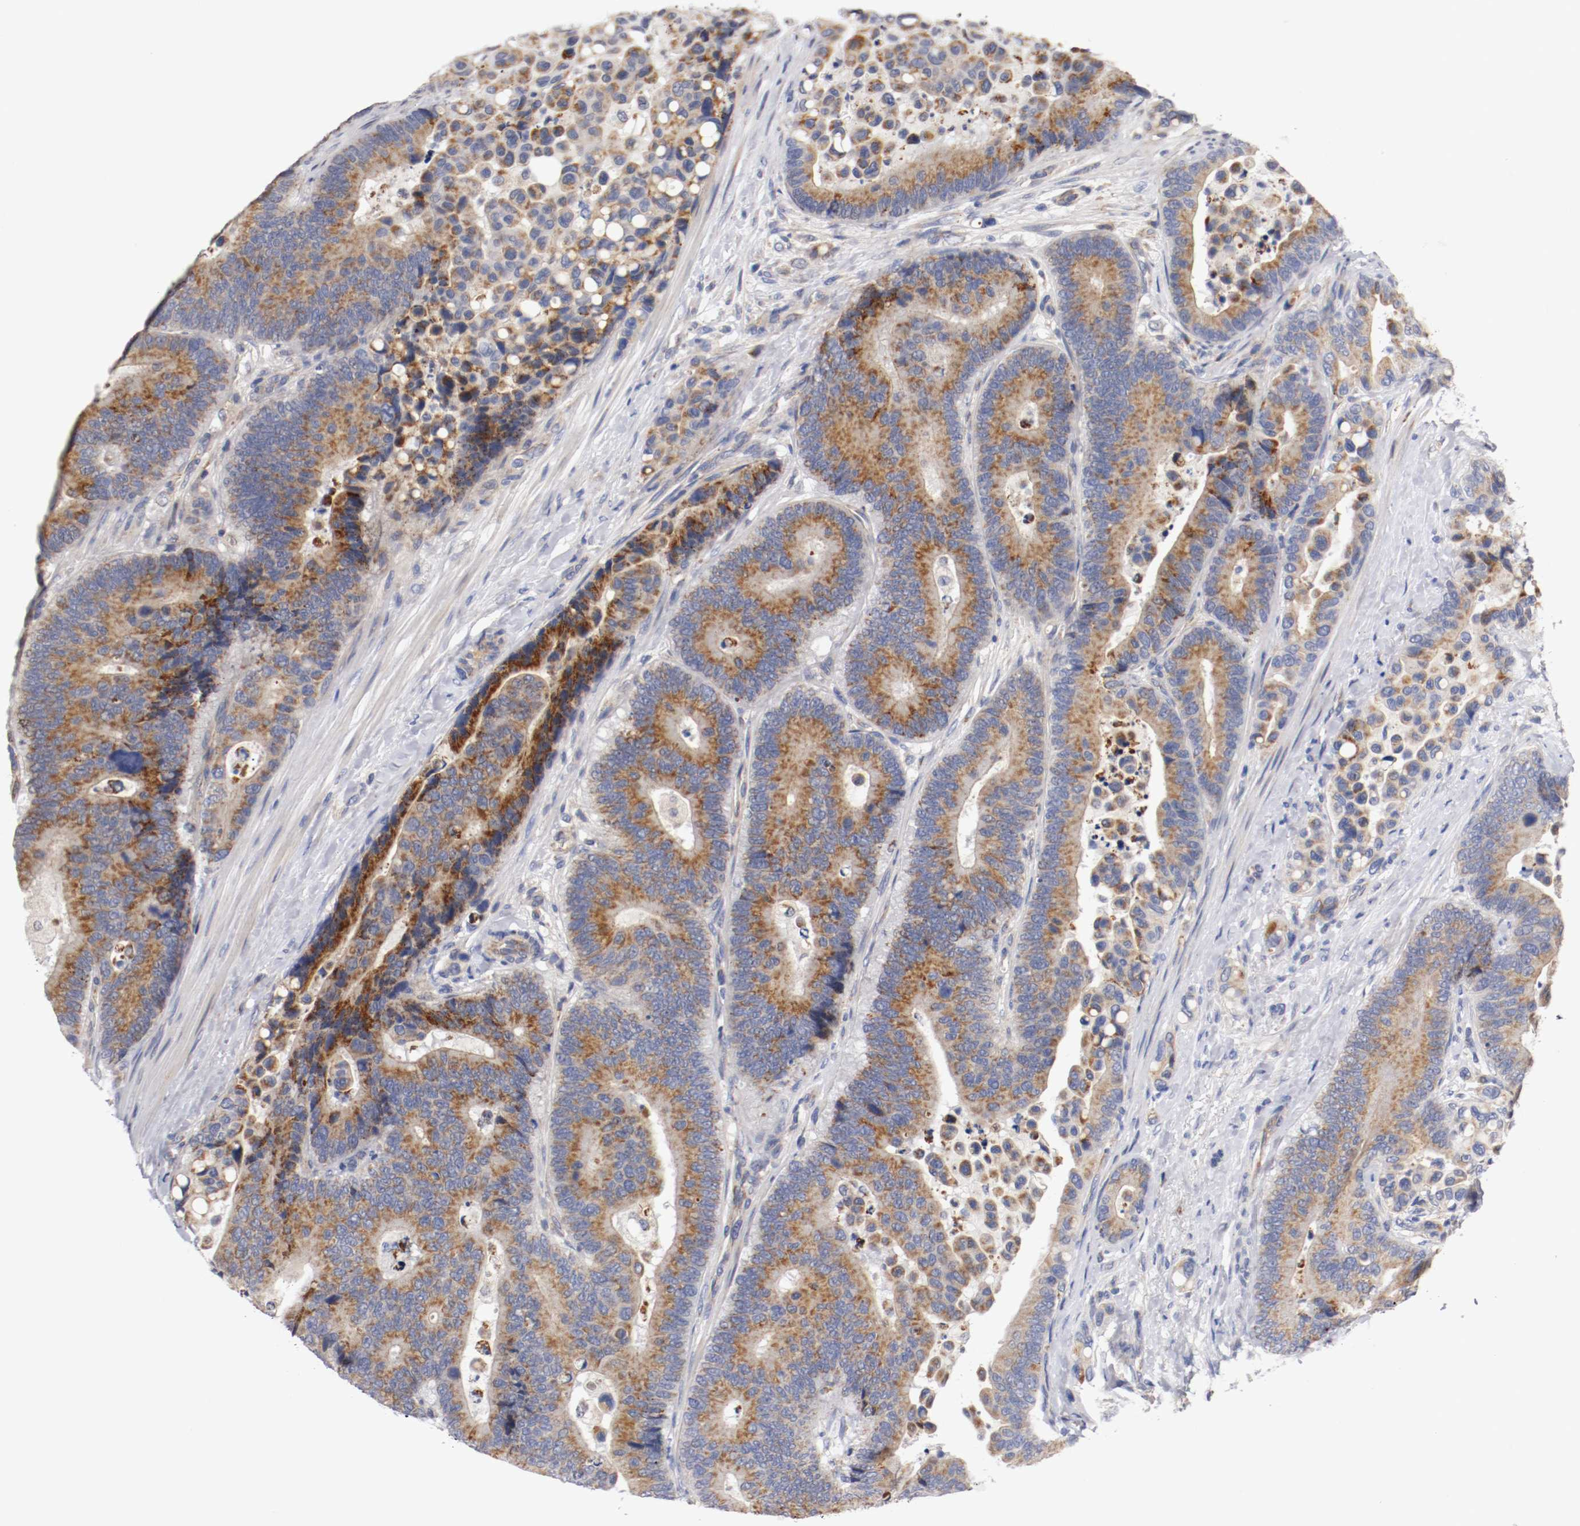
{"staining": {"intensity": "moderate", "quantity": ">75%", "location": "cytoplasmic/membranous"}, "tissue": "colorectal cancer", "cell_type": "Tumor cells", "image_type": "cancer", "snomed": [{"axis": "morphology", "description": "Normal tissue, NOS"}, {"axis": "morphology", "description": "Adenocarcinoma, NOS"}, {"axis": "topography", "description": "Colon"}], "caption": "The immunohistochemical stain highlights moderate cytoplasmic/membranous staining in tumor cells of adenocarcinoma (colorectal) tissue.", "gene": "PCSK6", "patient": {"sex": "male", "age": 82}}